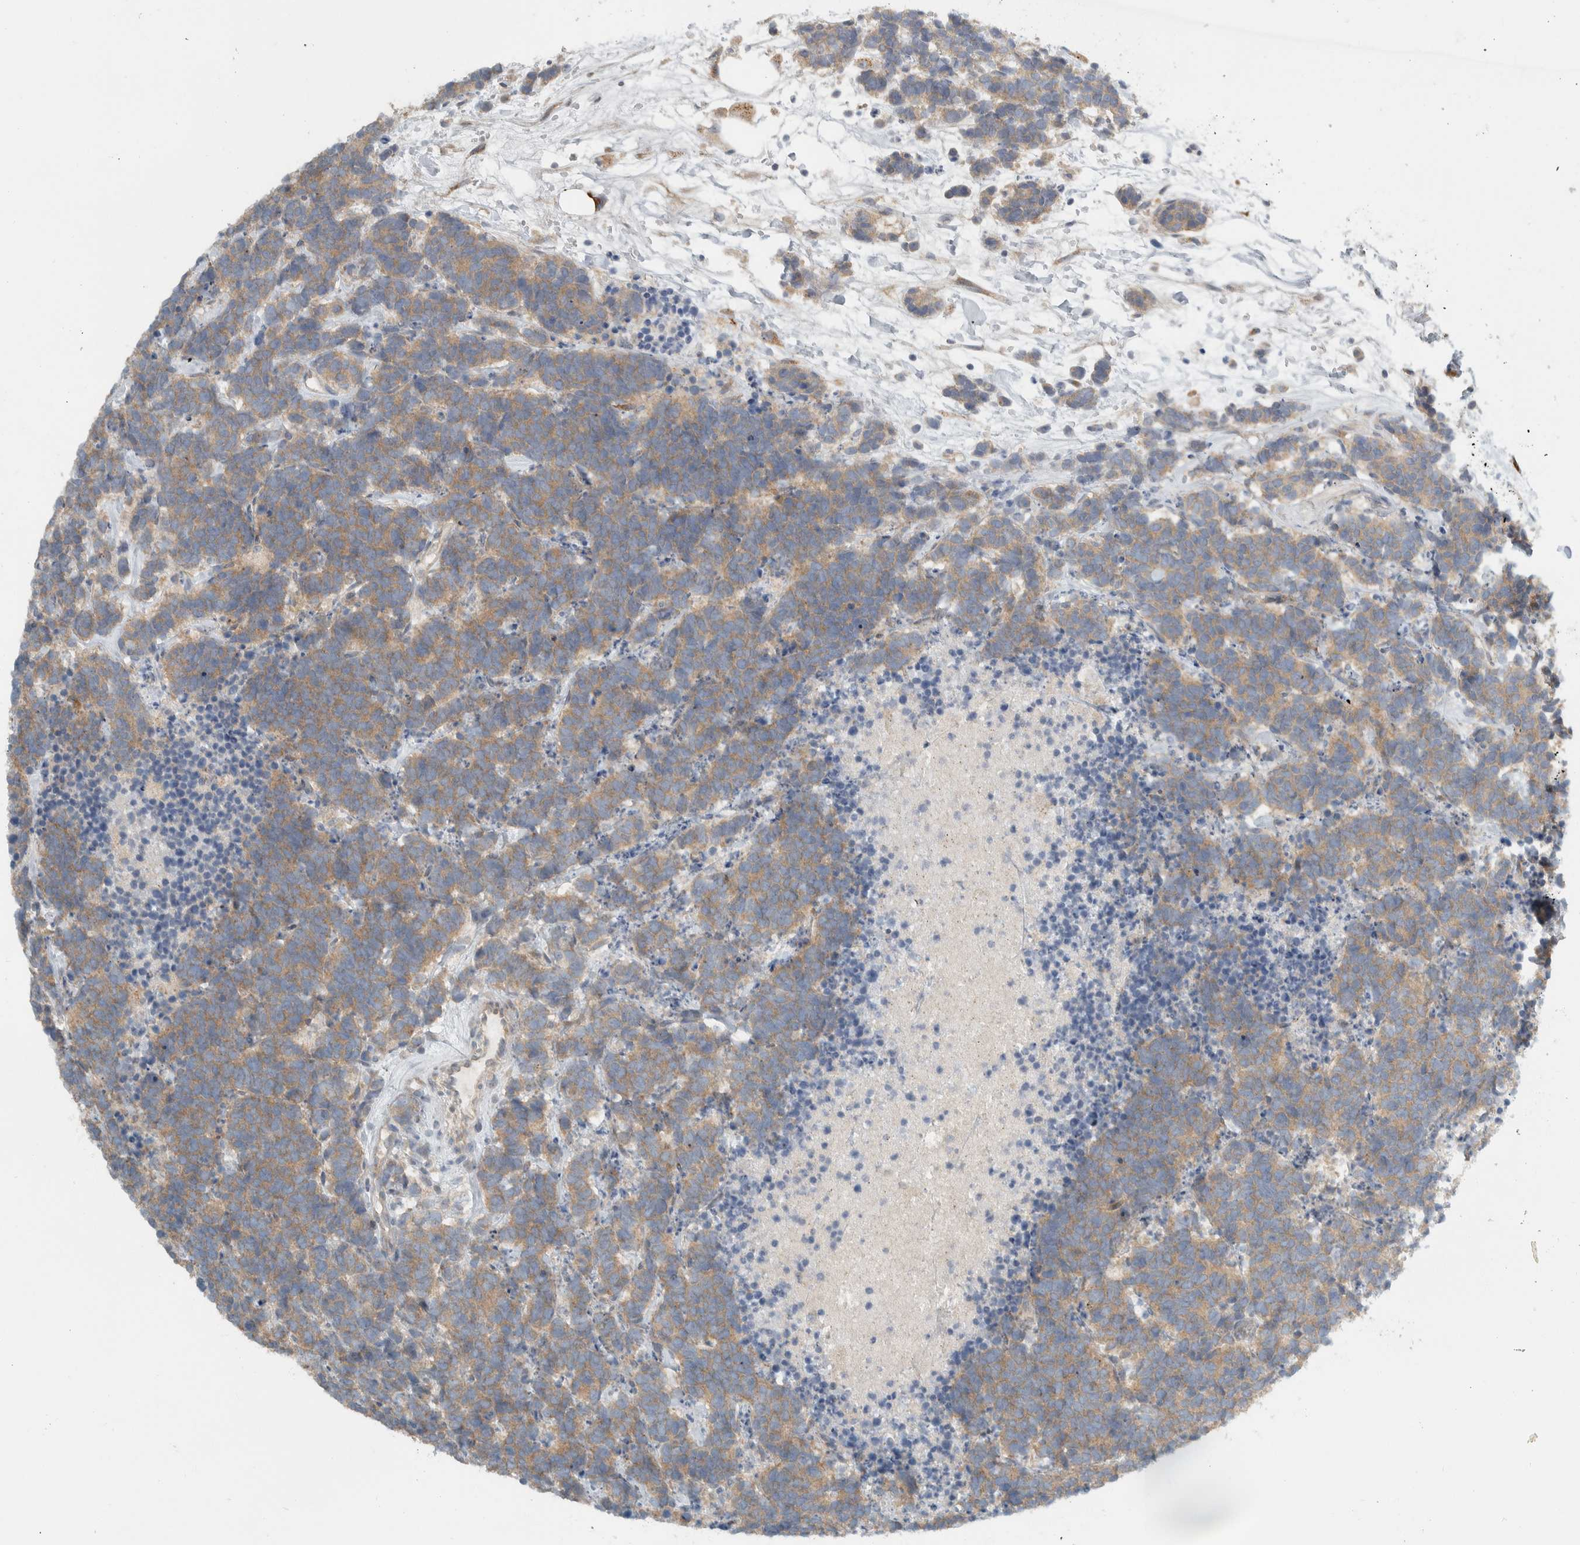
{"staining": {"intensity": "weak", "quantity": ">75%", "location": "cytoplasmic/membranous"}, "tissue": "carcinoid", "cell_type": "Tumor cells", "image_type": "cancer", "snomed": [{"axis": "morphology", "description": "Carcinoma, NOS"}, {"axis": "morphology", "description": "Carcinoid, malignant, NOS"}, {"axis": "topography", "description": "Urinary bladder"}], "caption": "Immunohistochemical staining of carcinoid reveals low levels of weak cytoplasmic/membranous protein expression in approximately >75% of tumor cells. Using DAB (3,3'-diaminobenzidine) (brown) and hematoxylin (blue) stains, captured at high magnification using brightfield microscopy.", "gene": "HGS", "patient": {"sex": "male", "age": 57}}